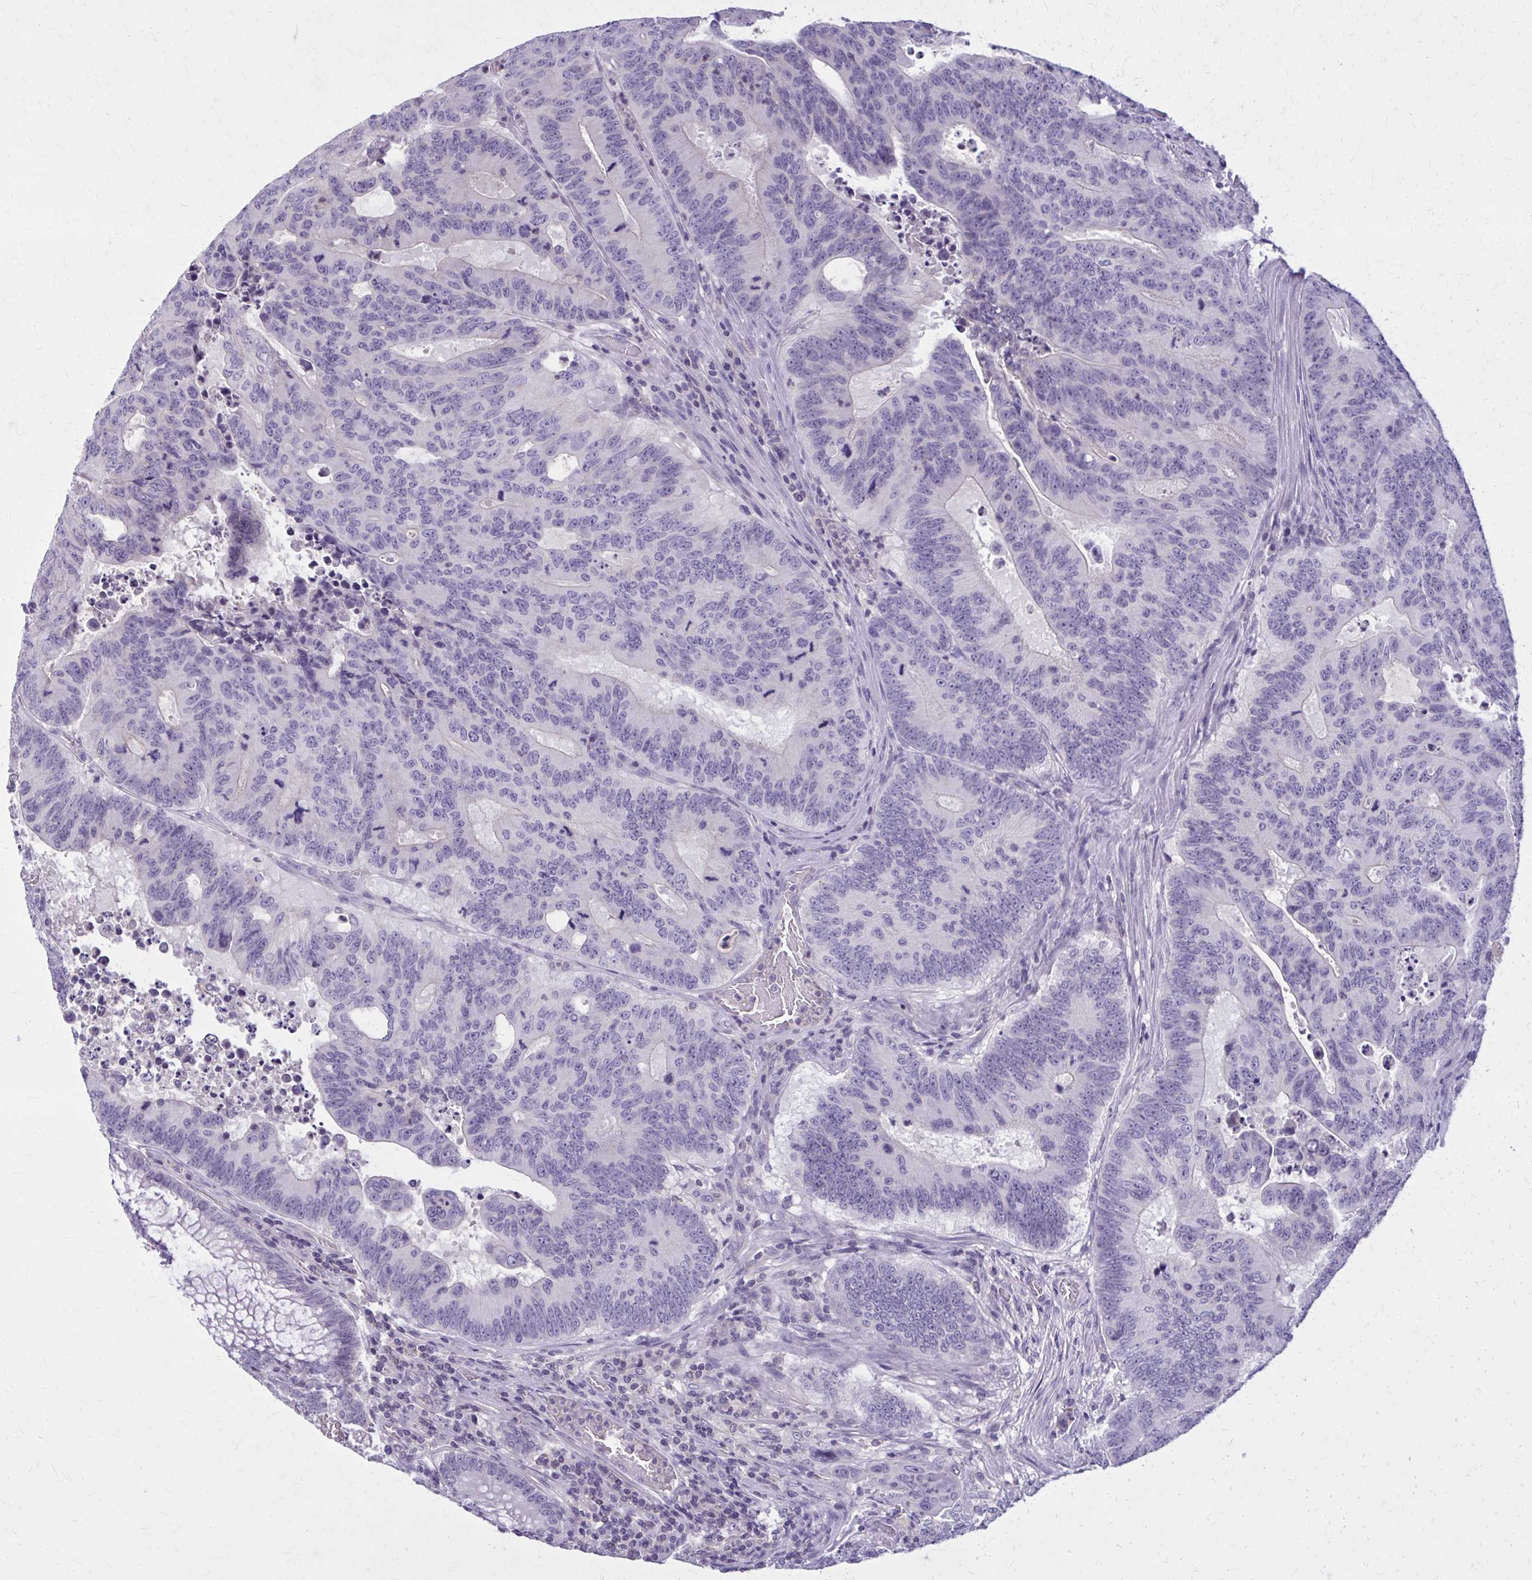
{"staining": {"intensity": "negative", "quantity": "none", "location": "none"}, "tissue": "colorectal cancer", "cell_type": "Tumor cells", "image_type": "cancer", "snomed": [{"axis": "morphology", "description": "Adenocarcinoma, NOS"}, {"axis": "topography", "description": "Colon"}], "caption": "The histopathology image reveals no significant staining in tumor cells of colorectal cancer (adenocarcinoma).", "gene": "OR4A47", "patient": {"sex": "male", "age": 62}}